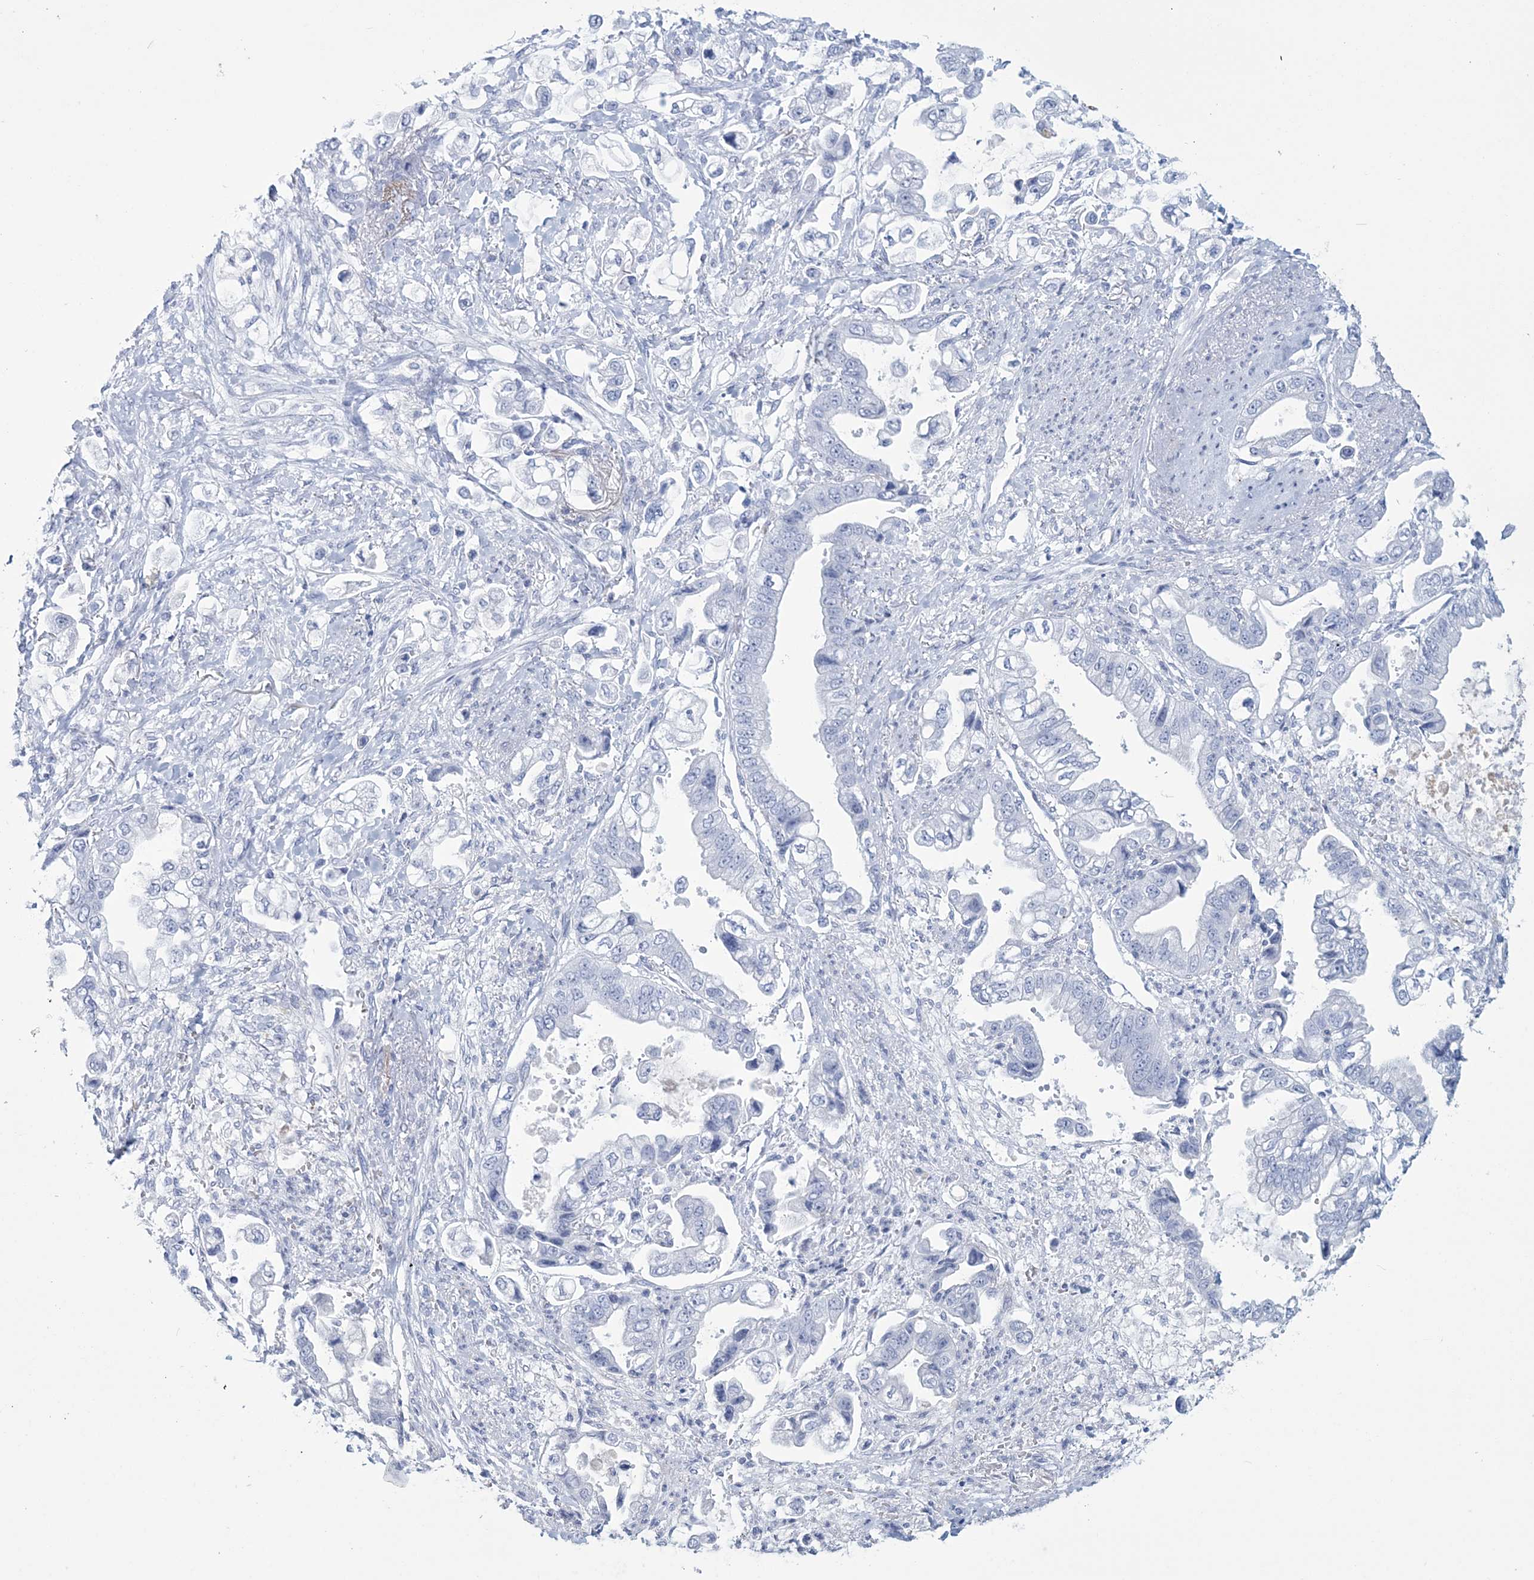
{"staining": {"intensity": "negative", "quantity": "none", "location": "none"}, "tissue": "stomach cancer", "cell_type": "Tumor cells", "image_type": "cancer", "snomed": [{"axis": "morphology", "description": "Adenocarcinoma, NOS"}, {"axis": "topography", "description": "Stomach"}], "caption": "Tumor cells show no significant positivity in stomach adenocarcinoma. The staining was performed using DAB to visualize the protein expression in brown, while the nuclei were stained in blue with hematoxylin (Magnification: 20x).", "gene": "DPCD", "patient": {"sex": "male", "age": 62}}